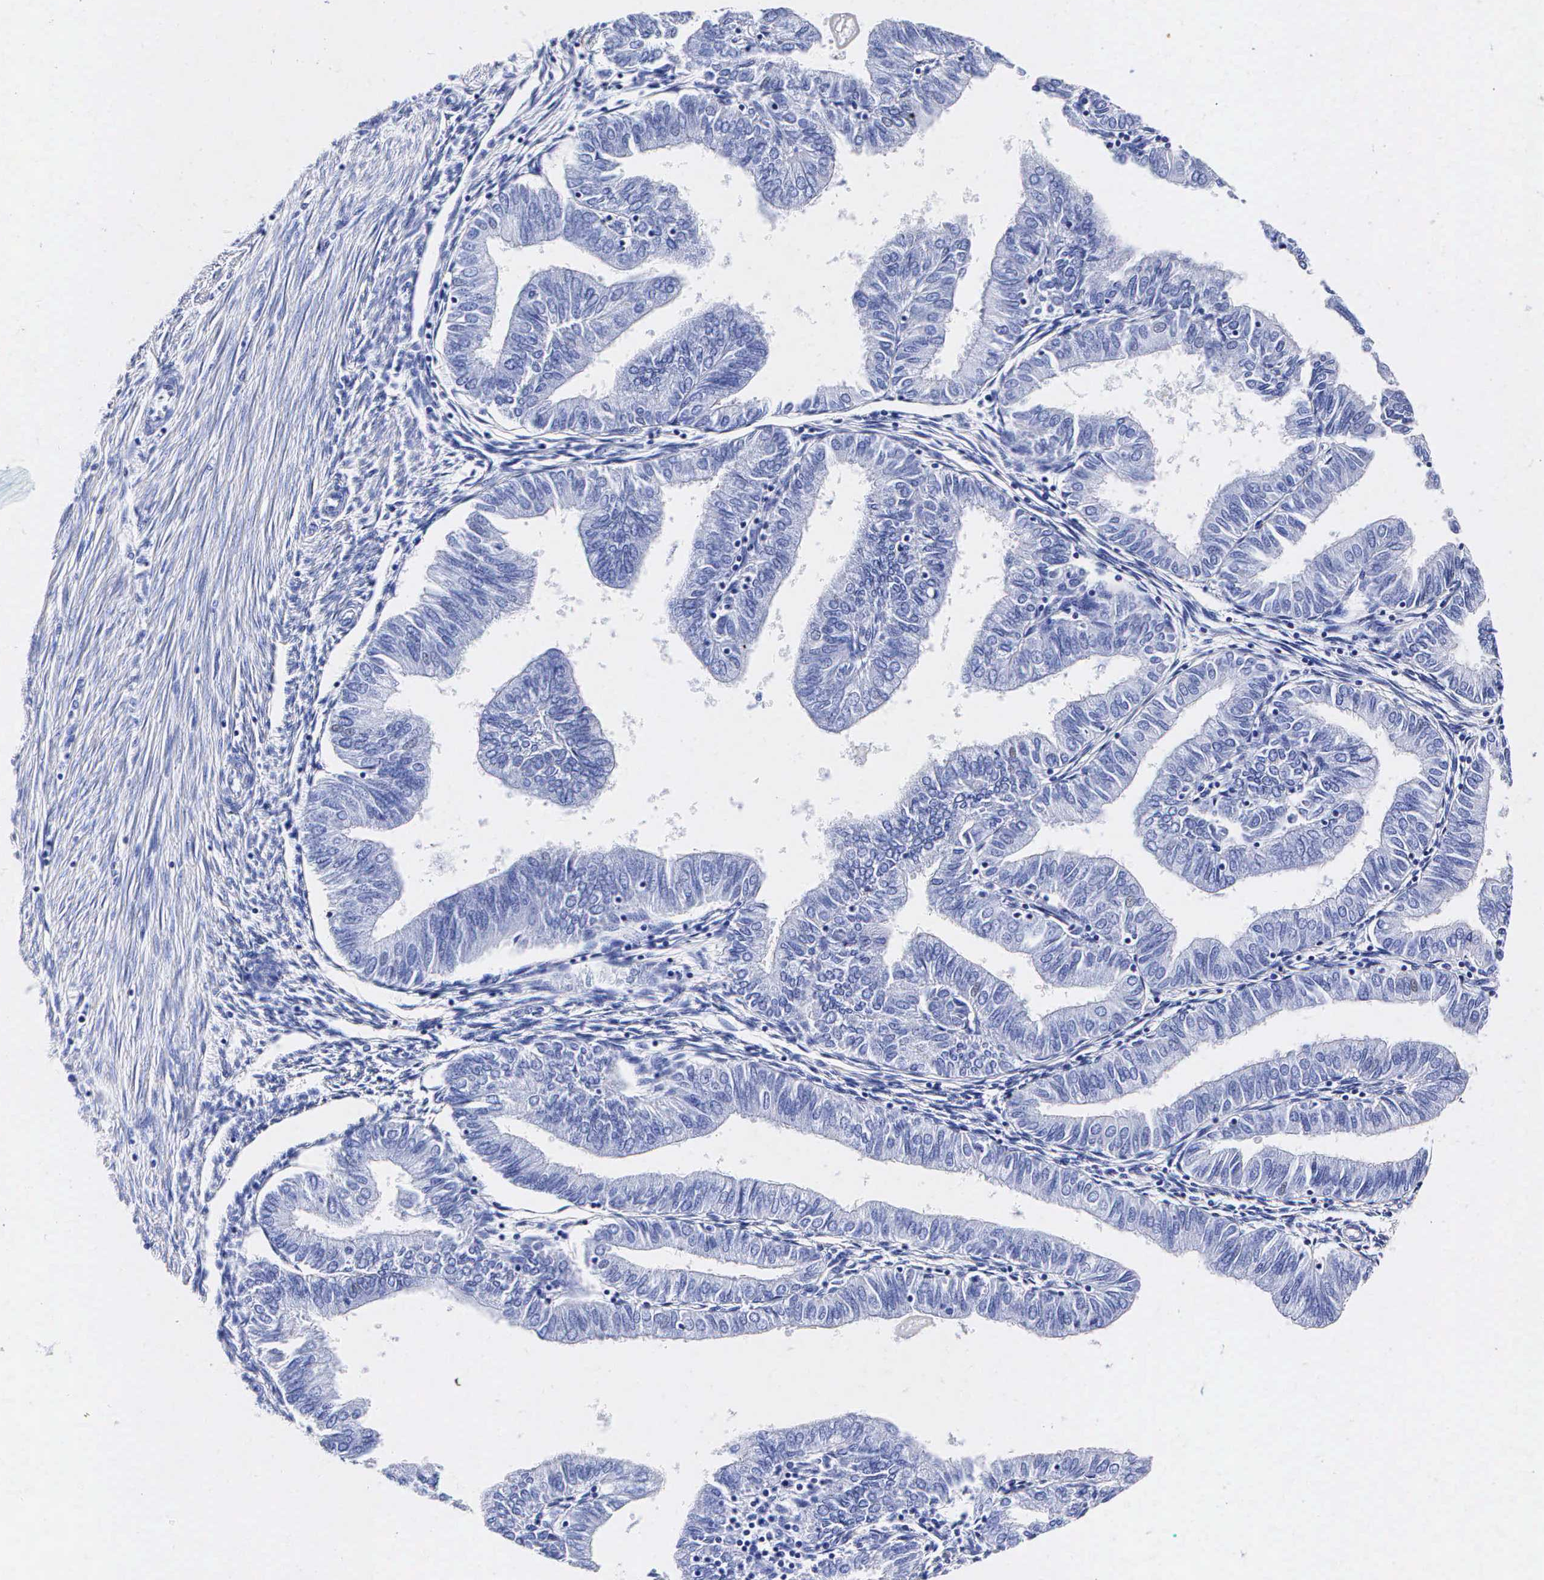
{"staining": {"intensity": "negative", "quantity": "none", "location": "none"}, "tissue": "endometrial cancer", "cell_type": "Tumor cells", "image_type": "cancer", "snomed": [{"axis": "morphology", "description": "Adenocarcinoma, NOS"}, {"axis": "topography", "description": "Endometrium"}], "caption": "Endometrial cancer (adenocarcinoma) was stained to show a protein in brown. There is no significant staining in tumor cells. Brightfield microscopy of immunohistochemistry stained with DAB (3,3'-diaminobenzidine) (brown) and hematoxylin (blue), captured at high magnification.", "gene": "ENO2", "patient": {"sex": "female", "age": 51}}